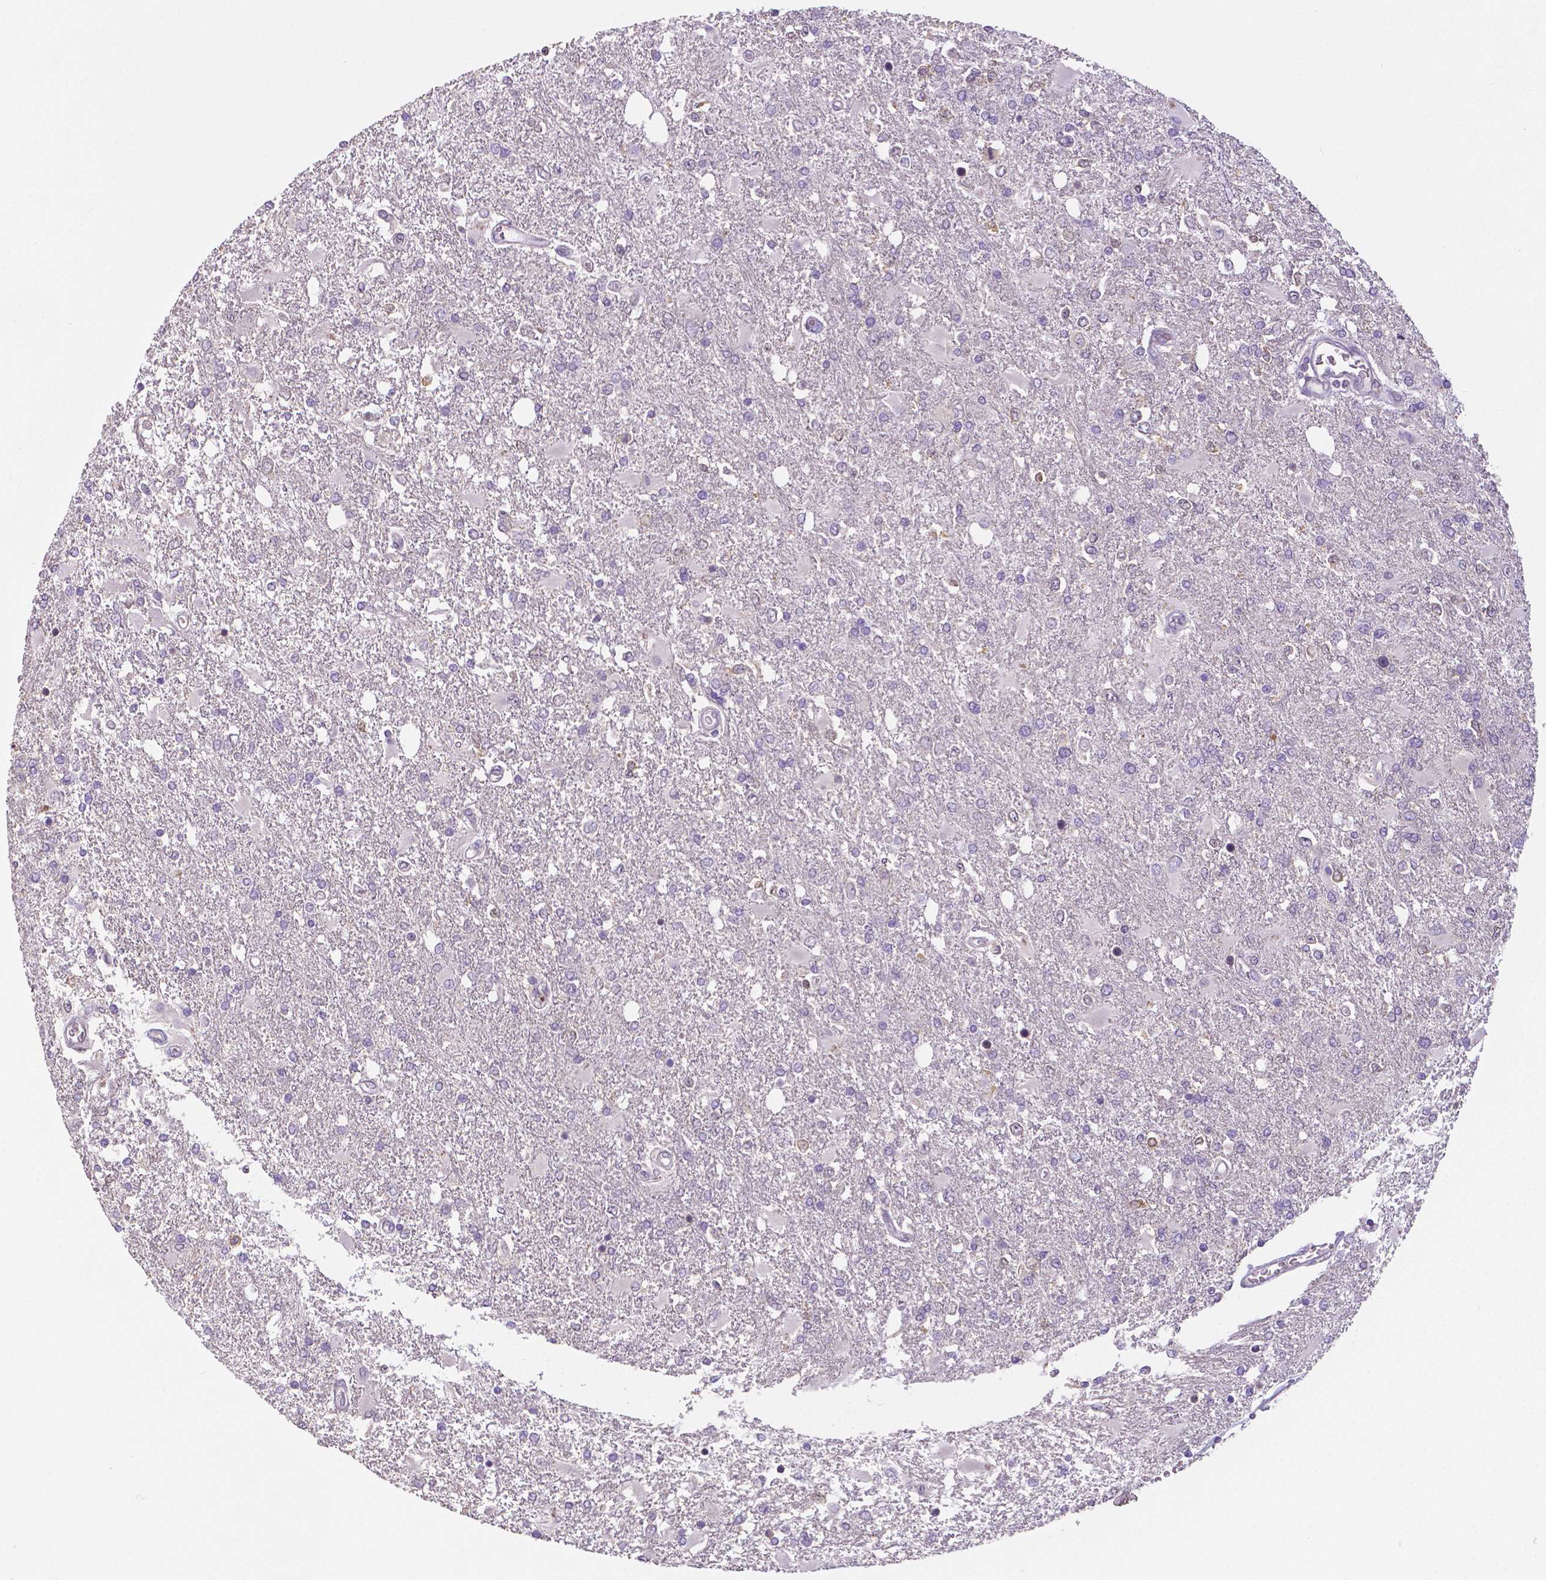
{"staining": {"intensity": "negative", "quantity": "none", "location": "none"}, "tissue": "glioma", "cell_type": "Tumor cells", "image_type": "cancer", "snomed": [{"axis": "morphology", "description": "Glioma, malignant, High grade"}, {"axis": "topography", "description": "Cerebral cortex"}], "caption": "The immunohistochemistry histopathology image has no significant staining in tumor cells of malignant glioma (high-grade) tissue.", "gene": "CRMP1", "patient": {"sex": "male", "age": 79}}